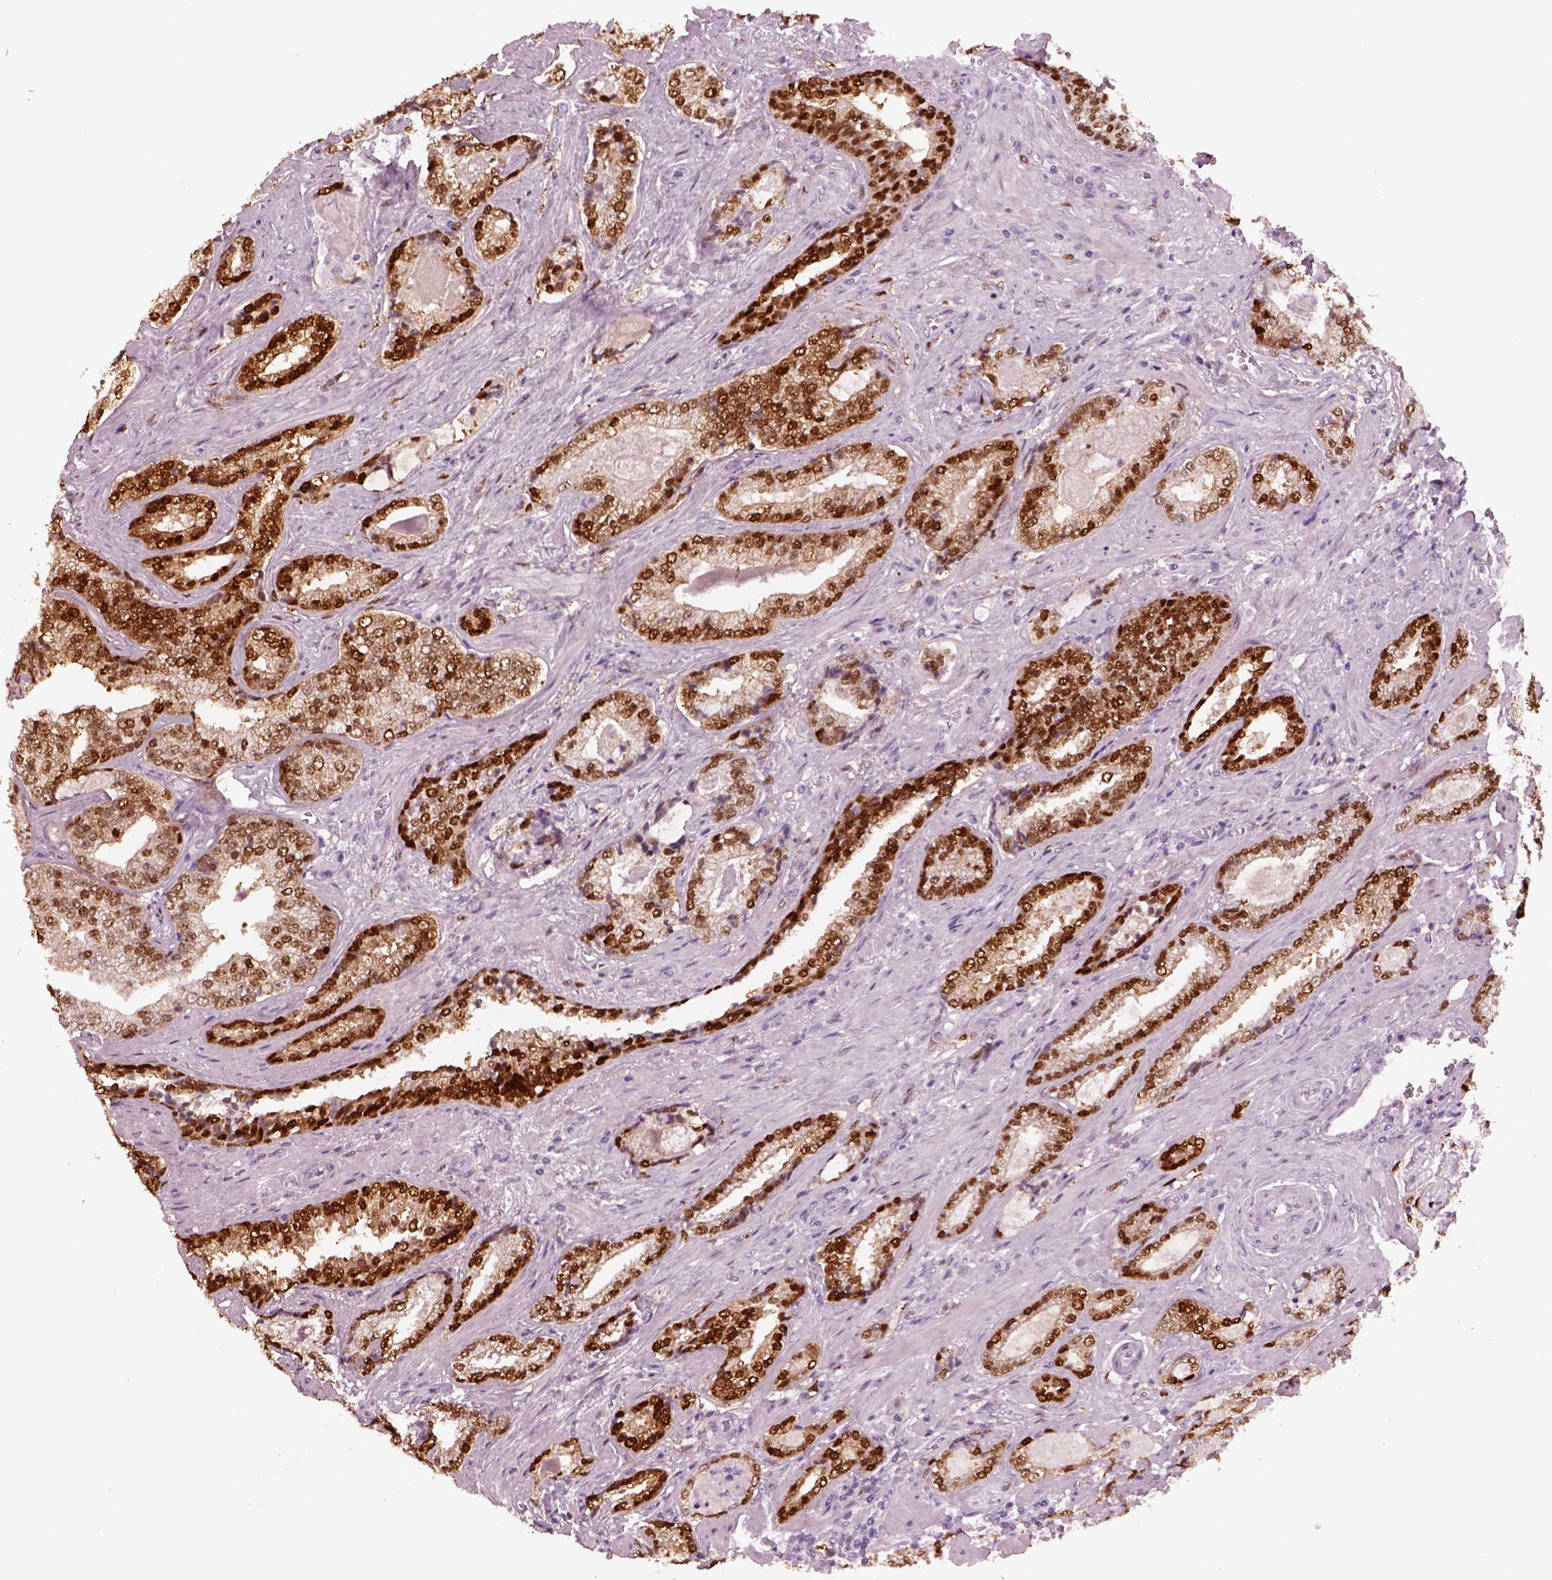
{"staining": {"intensity": "strong", "quantity": ">75%", "location": "nuclear"}, "tissue": "prostate cancer", "cell_type": "Tumor cells", "image_type": "cancer", "snomed": [{"axis": "morphology", "description": "Adenocarcinoma, Low grade"}, {"axis": "topography", "description": "Prostate"}], "caption": "Human prostate cancer (adenocarcinoma (low-grade)) stained with a brown dye demonstrates strong nuclear positive staining in approximately >75% of tumor cells.", "gene": "SOX9", "patient": {"sex": "male", "age": 61}}